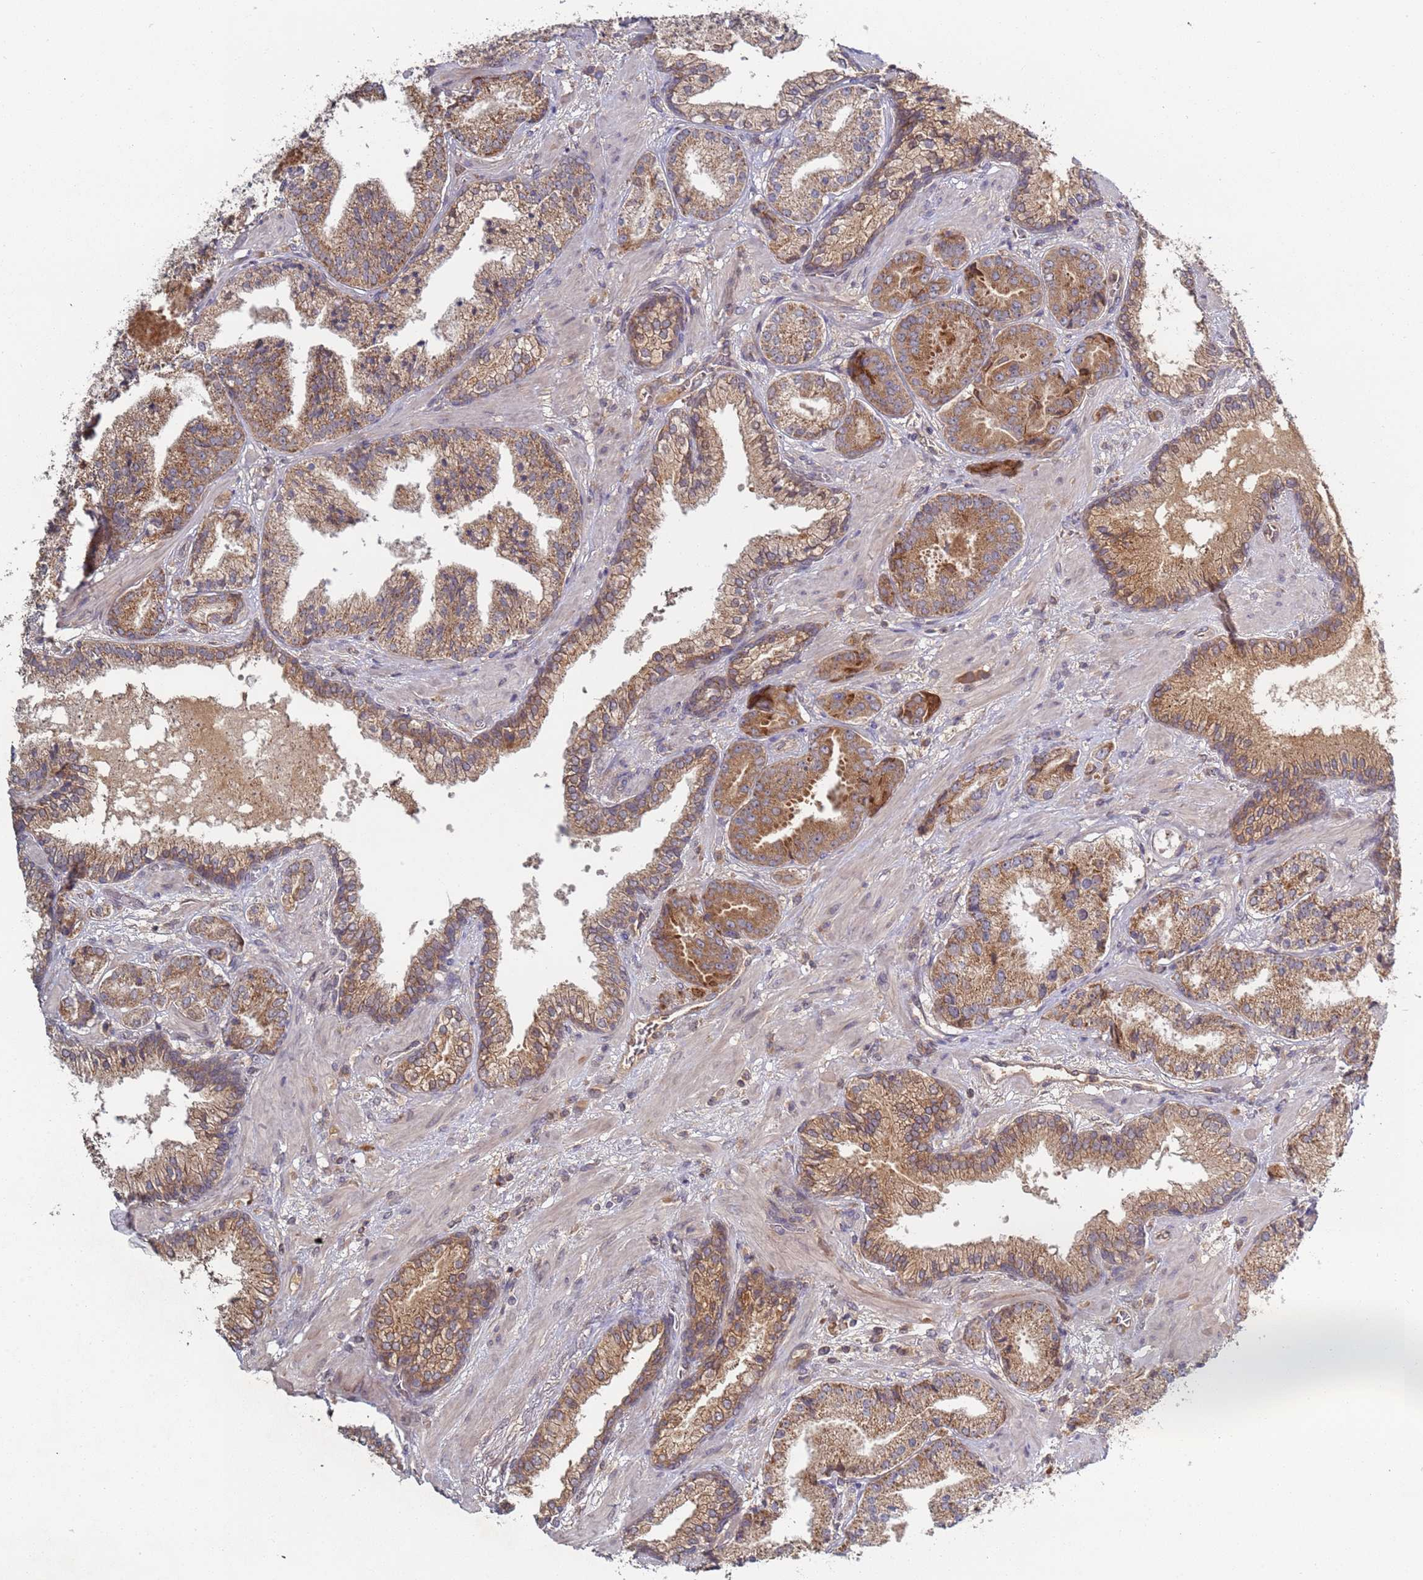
{"staining": {"intensity": "moderate", "quantity": ">75%", "location": "cytoplasmic/membranous"}, "tissue": "prostate cancer", "cell_type": "Tumor cells", "image_type": "cancer", "snomed": [{"axis": "morphology", "description": "Adenocarcinoma, High grade"}, {"axis": "topography", "description": "Prostate"}], "caption": "High-power microscopy captured an IHC histopathology image of adenocarcinoma (high-grade) (prostate), revealing moderate cytoplasmic/membranous staining in about >75% of tumor cells. (DAB (3,3'-diaminobenzidine) IHC, brown staining for protein, blue staining for nuclei).", "gene": "OR5A2", "patient": {"sex": "male", "age": 63}}